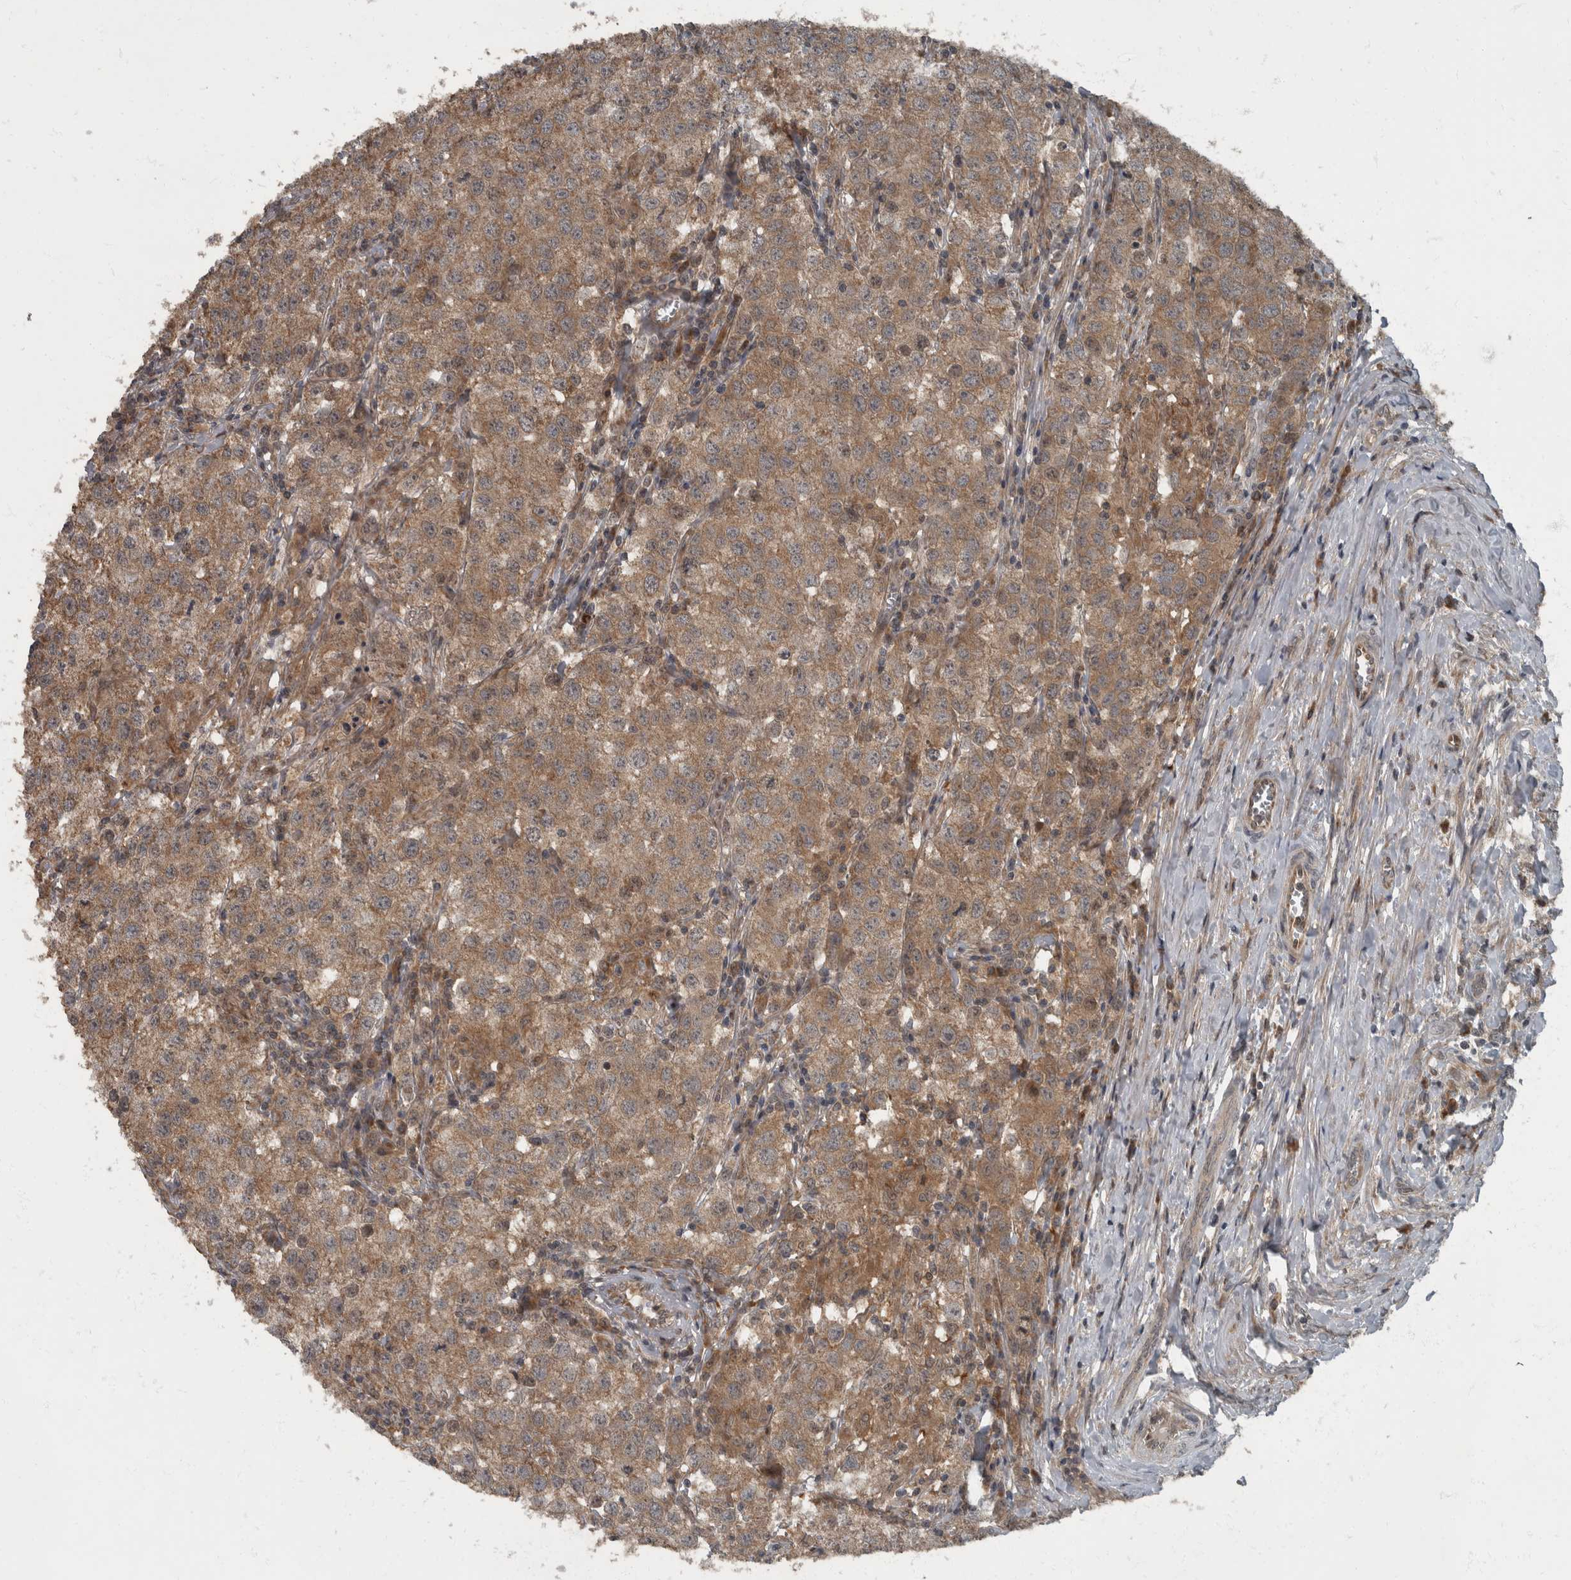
{"staining": {"intensity": "moderate", "quantity": ">75%", "location": "cytoplasmic/membranous"}, "tissue": "testis cancer", "cell_type": "Tumor cells", "image_type": "cancer", "snomed": [{"axis": "morphology", "description": "Seminoma, NOS"}, {"axis": "morphology", "description": "Carcinoma, Embryonal, NOS"}, {"axis": "topography", "description": "Testis"}], "caption": "Testis cancer stained with immunohistochemistry shows moderate cytoplasmic/membranous staining in approximately >75% of tumor cells.", "gene": "RABGGTB", "patient": {"sex": "male", "age": 43}}